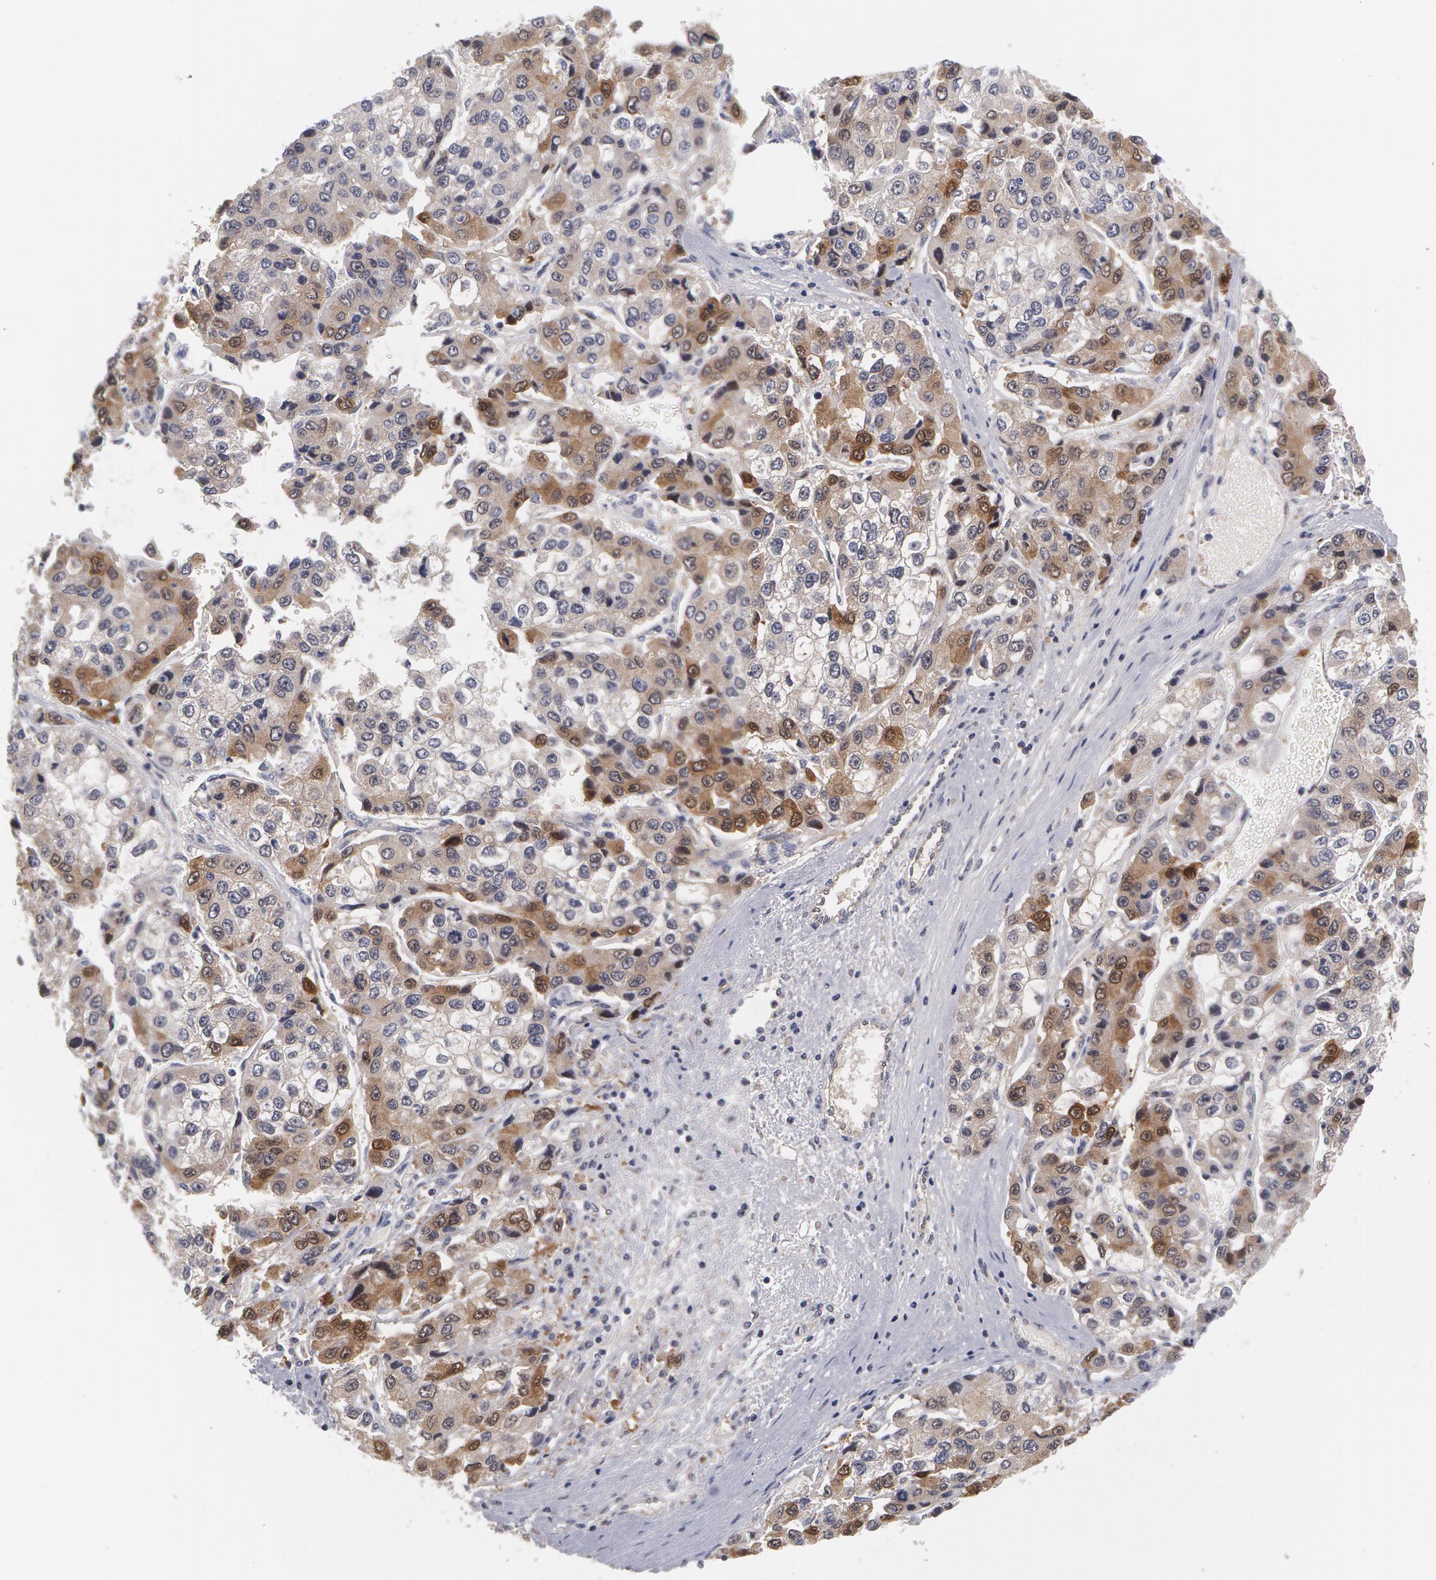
{"staining": {"intensity": "moderate", "quantity": "<25%", "location": "cytoplasmic/membranous"}, "tissue": "liver cancer", "cell_type": "Tumor cells", "image_type": "cancer", "snomed": [{"axis": "morphology", "description": "Carcinoma, Hepatocellular, NOS"}, {"axis": "topography", "description": "Liver"}], "caption": "IHC staining of liver hepatocellular carcinoma, which displays low levels of moderate cytoplasmic/membranous staining in about <25% of tumor cells indicating moderate cytoplasmic/membranous protein positivity. The staining was performed using DAB (brown) for protein detection and nuclei were counterstained in hematoxylin (blue).", "gene": "TXNRD1", "patient": {"sex": "female", "age": 66}}